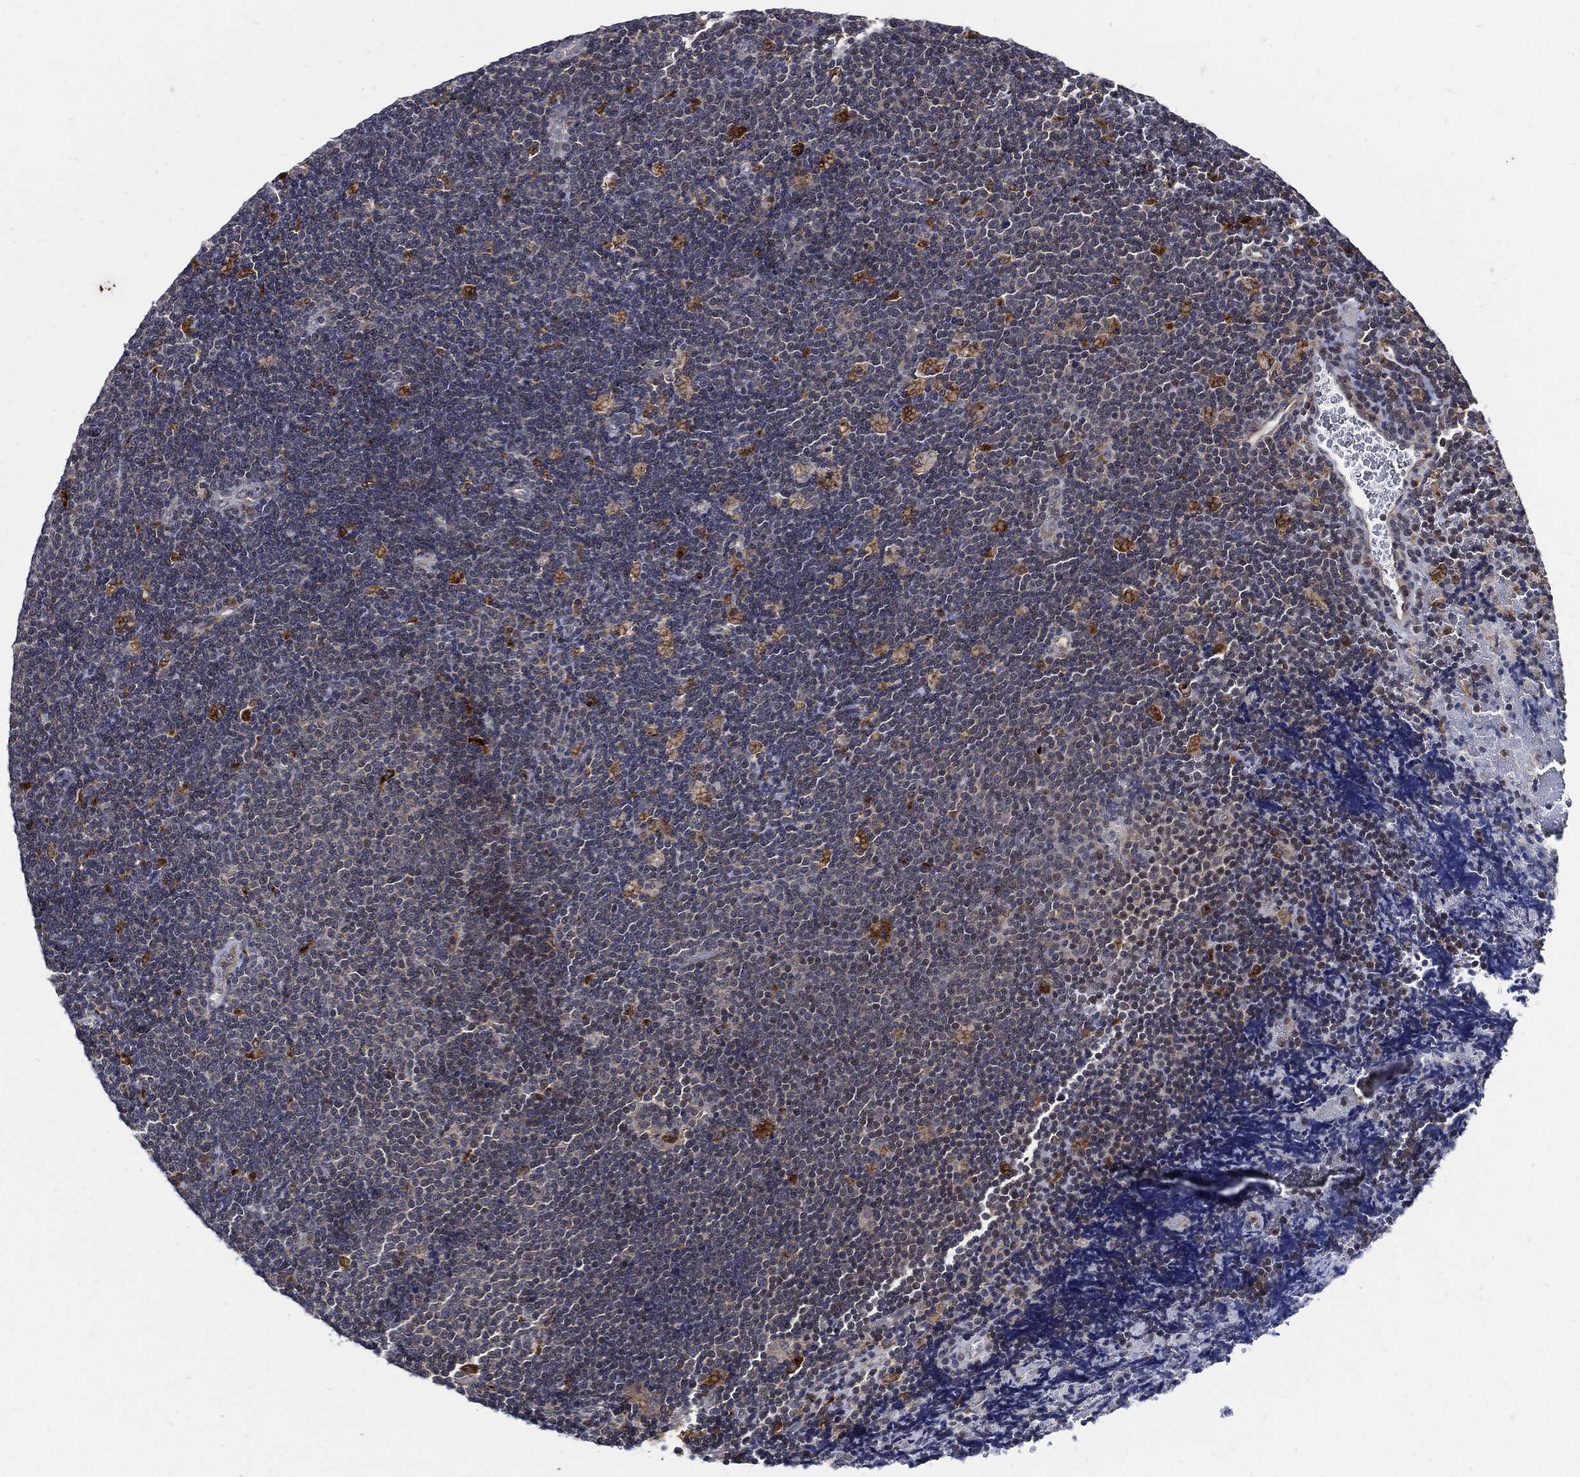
{"staining": {"intensity": "negative", "quantity": "none", "location": "none"}, "tissue": "lymphoma", "cell_type": "Tumor cells", "image_type": "cancer", "snomed": [{"axis": "morphology", "description": "Malignant lymphoma, non-Hodgkin's type, Low grade"}, {"axis": "topography", "description": "Brain"}], "caption": "This is a histopathology image of immunohistochemistry (IHC) staining of lymphoma, which shows no staining in tumor cells.", "gene": "SLC31A2", "patient": {"sex": "female", "age": 66}}